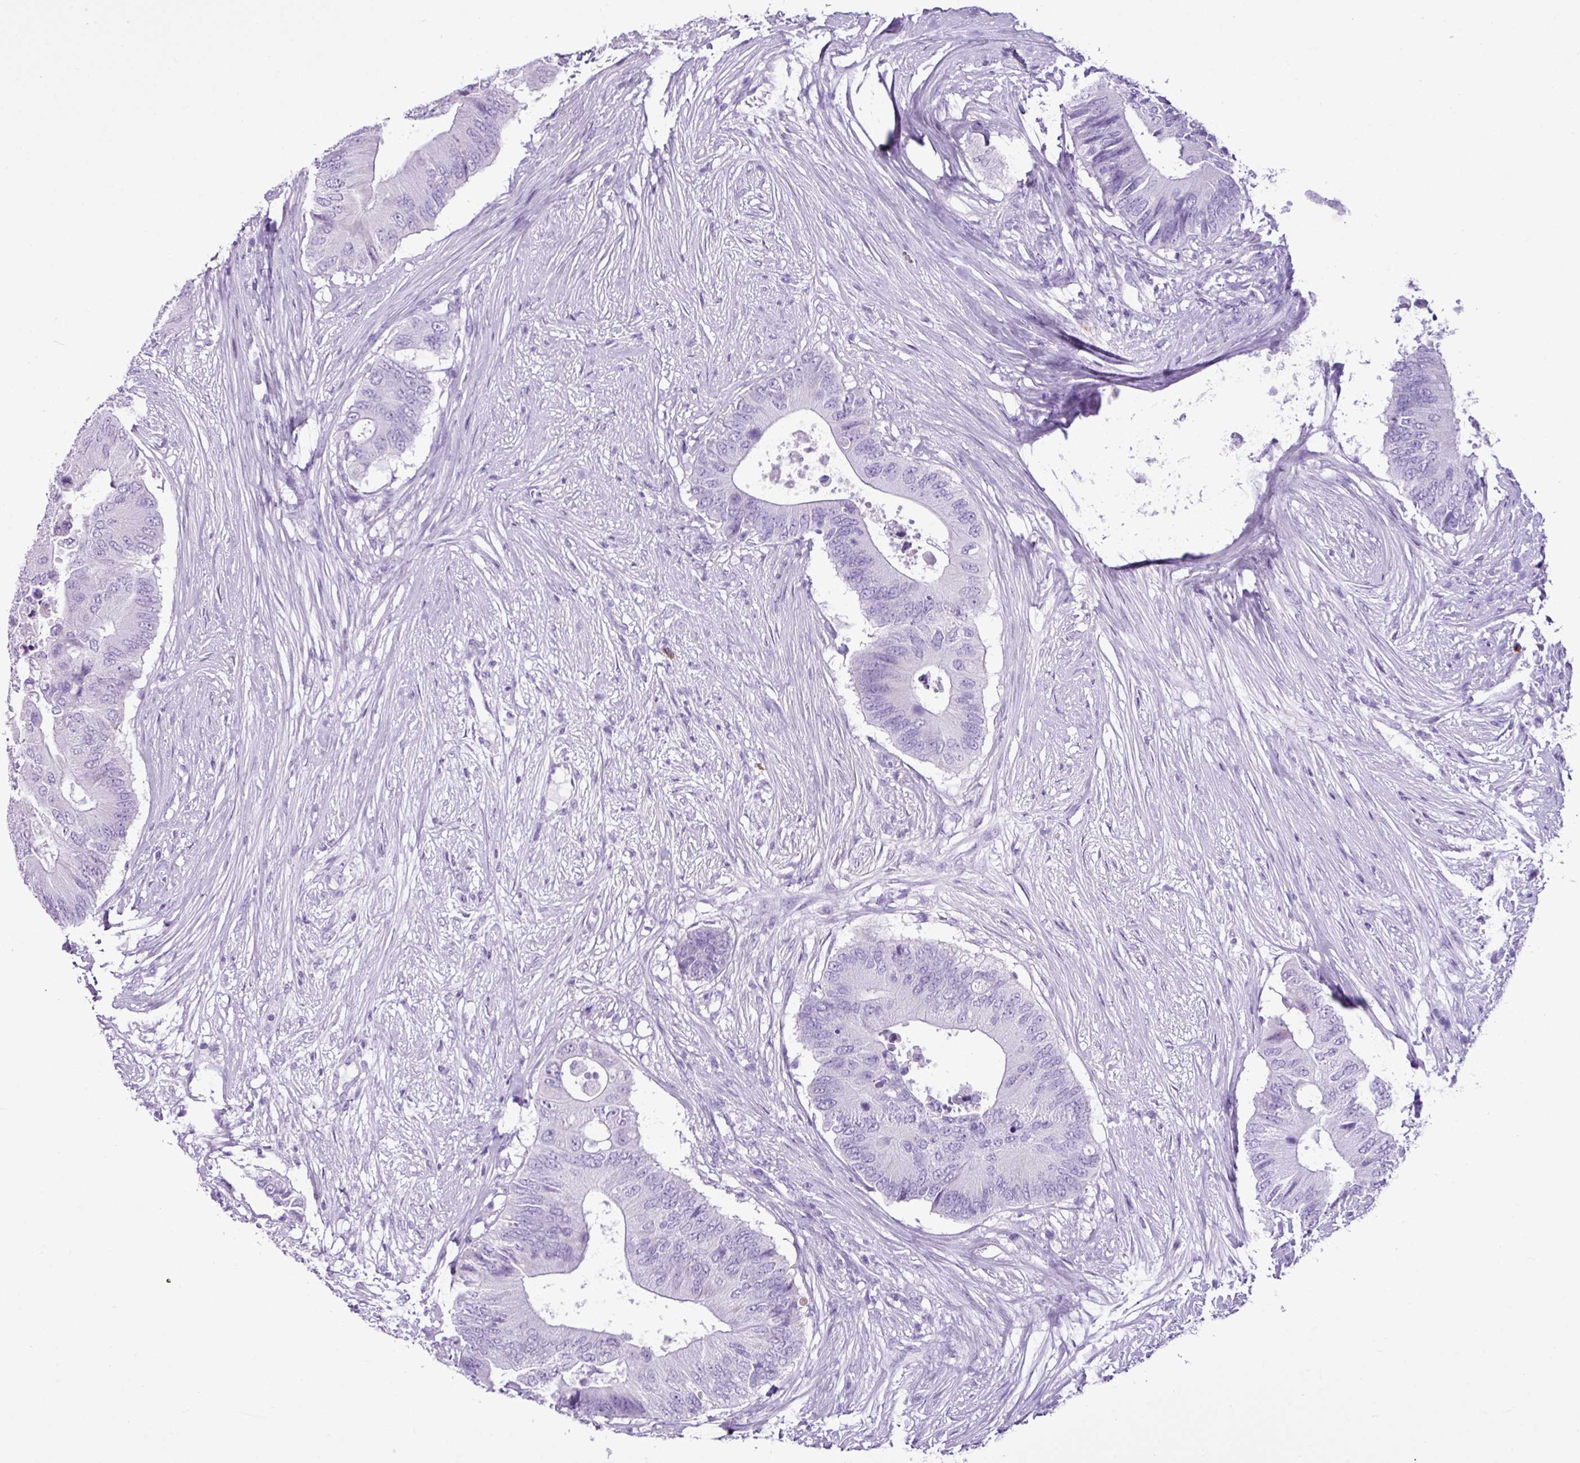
{"staining": {"intensity": "negative", "quantity": "none", "location": "none"}, "tissue": "colorectal cancer", "cell_type": "Tumor cells", "image_type": "cancer", "snomed": [{"axis": "morphology", "description": "Adenocarcinoma, NOS"}, {"axis": "topography", "description": "Colon"}], "caption": "An immunohistochemistry (IHC) photomicrograph of colorectal cancer is shown. There is no staining in tumor cells of colorectal cancer. Nuclei are stained in blue.", "gene": "LILRB4", "patient": {"sex": "male", "age": 71}}